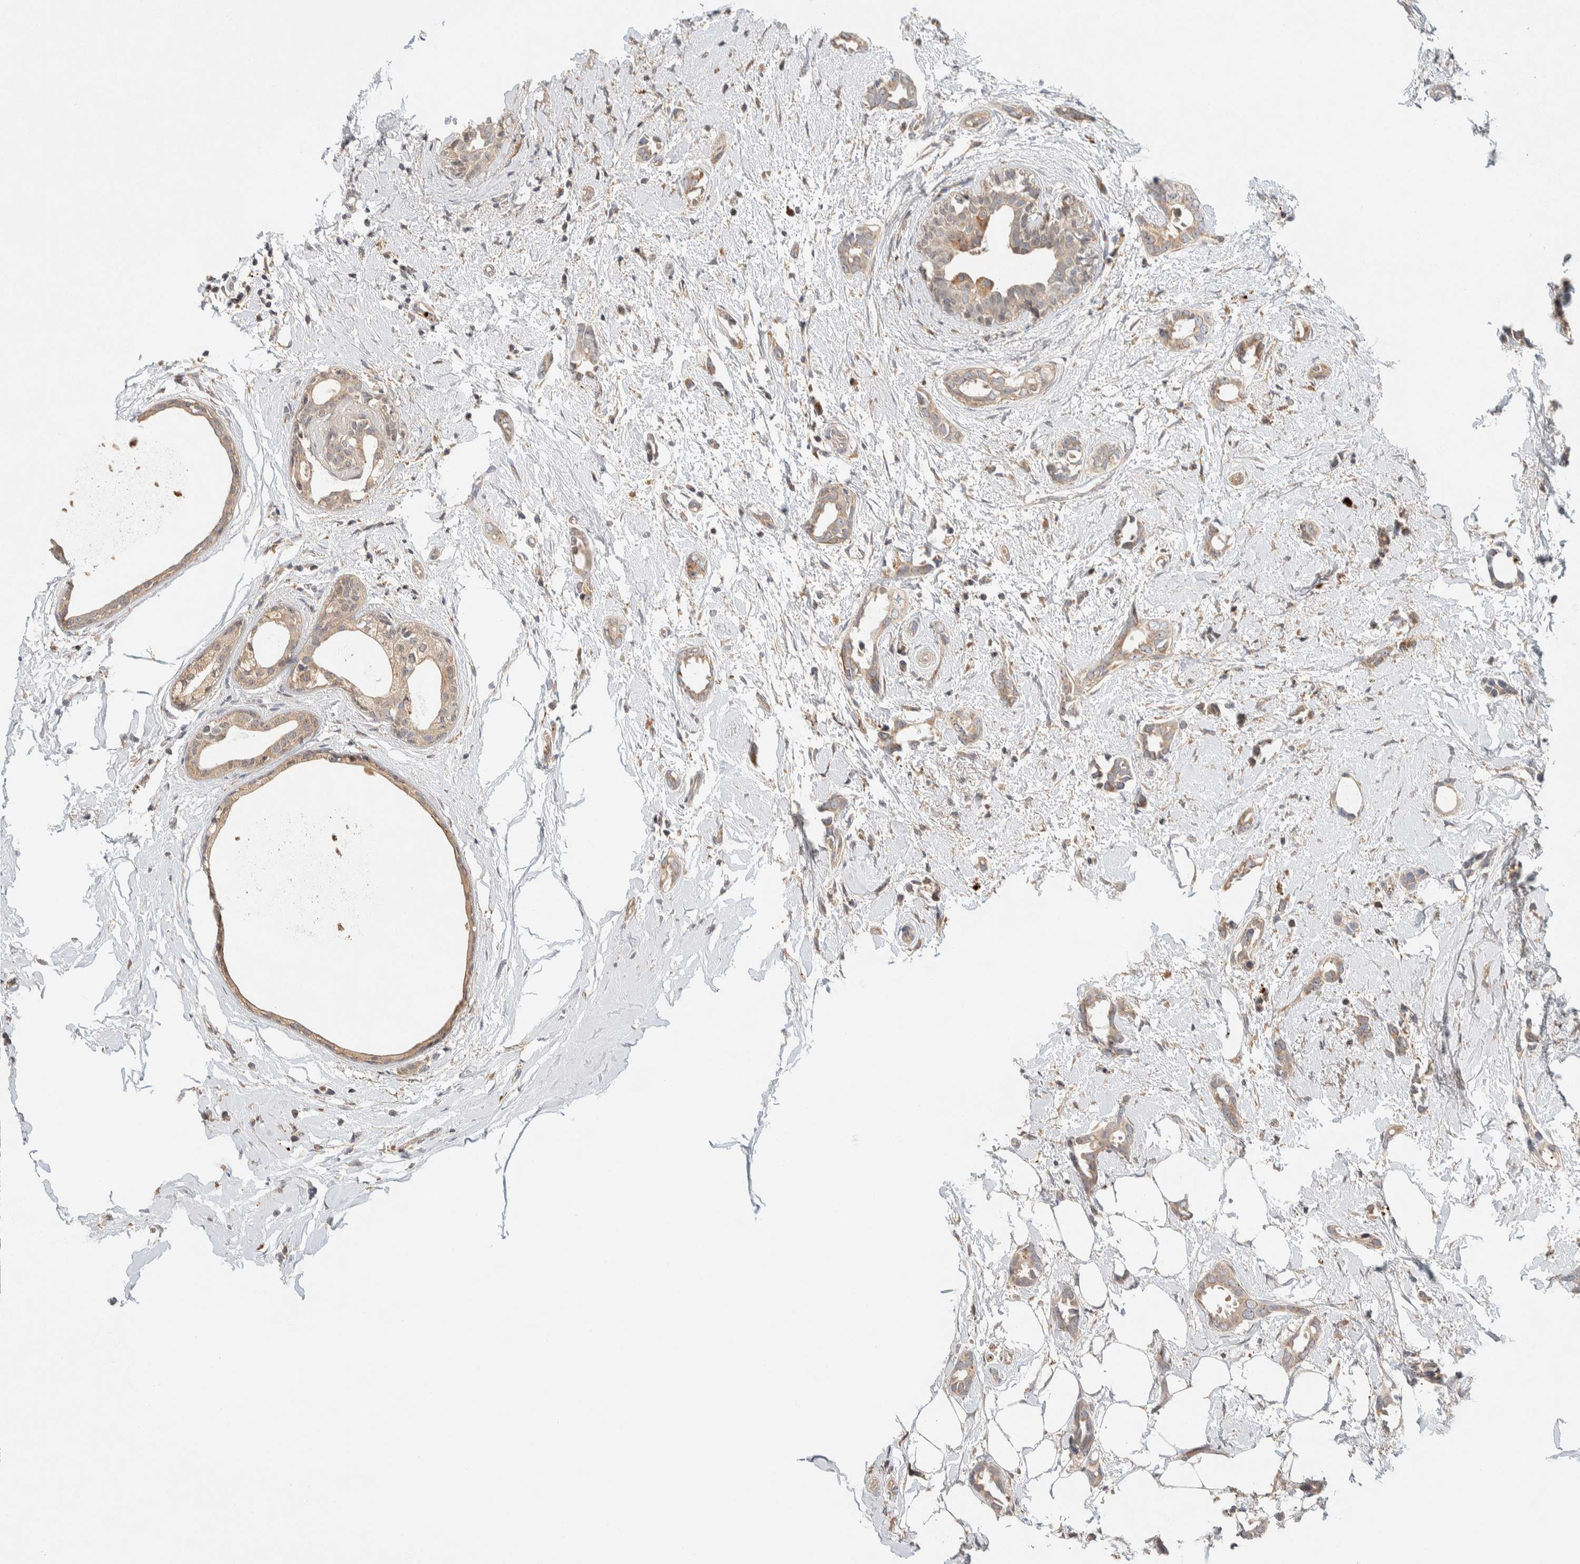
{"staining": {"intensity": "weak", "quantity": ">75%", "location": "cytoplasmic/membranous"}, "tissue": "breast cancer", "cell_type": "Tumor cells", "image_type": "cancer", "snomed": [{"axis": "morphology", "description": "Duct carcinoma"}, {"axis": "topography", "description": "Breast"}], "caption": "Human breast intraductal carcinoma stained for a protein (brown) shows weak cytoplasmic/membranous positive positivity in approximately >75% of tumor cells.", "gene": "KIF9", "patient": {"sex": "female", "age": 55}}